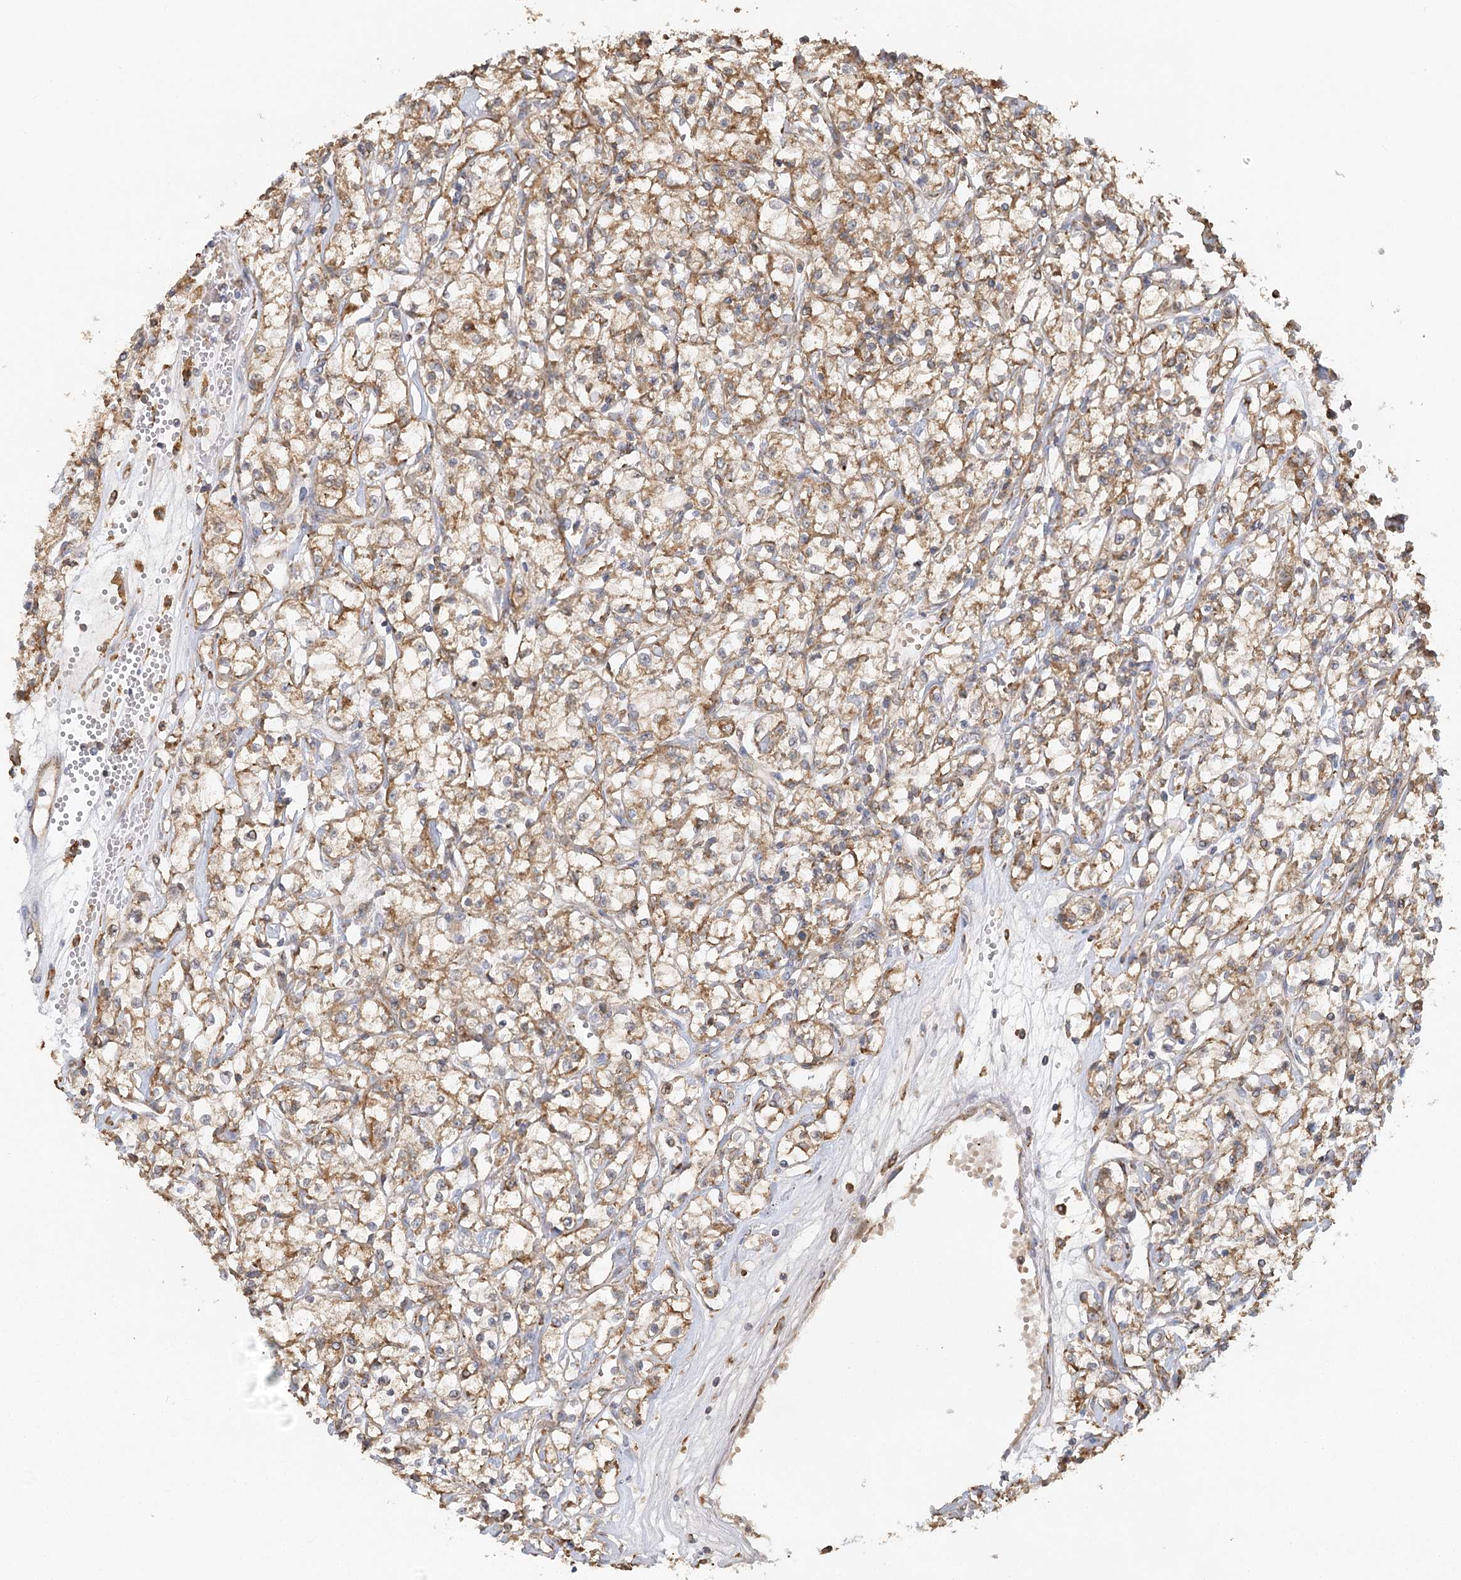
{"staining": {"intensity": "moderate", "quantity": ">75%", "location": "cytoplasmic/membranous"}, "tissue": "renal cancer", "cell_type": "Tumor cells", "image_type": "cancer", "snomed": [{"axis": "morphology", "description": "Adenocarcinoma, NOS"}, {"axis": "topography", "description": "Kidney"}], "caption": "This micrograph shows immunohistochemistry staining of human adenocarcinoma (renal), with medium moderate cytoplasmic/membranous staining in about >75% of tumor cells.", "gene": "ACAP2", "patient": {"sex": "female", "age": 59}}